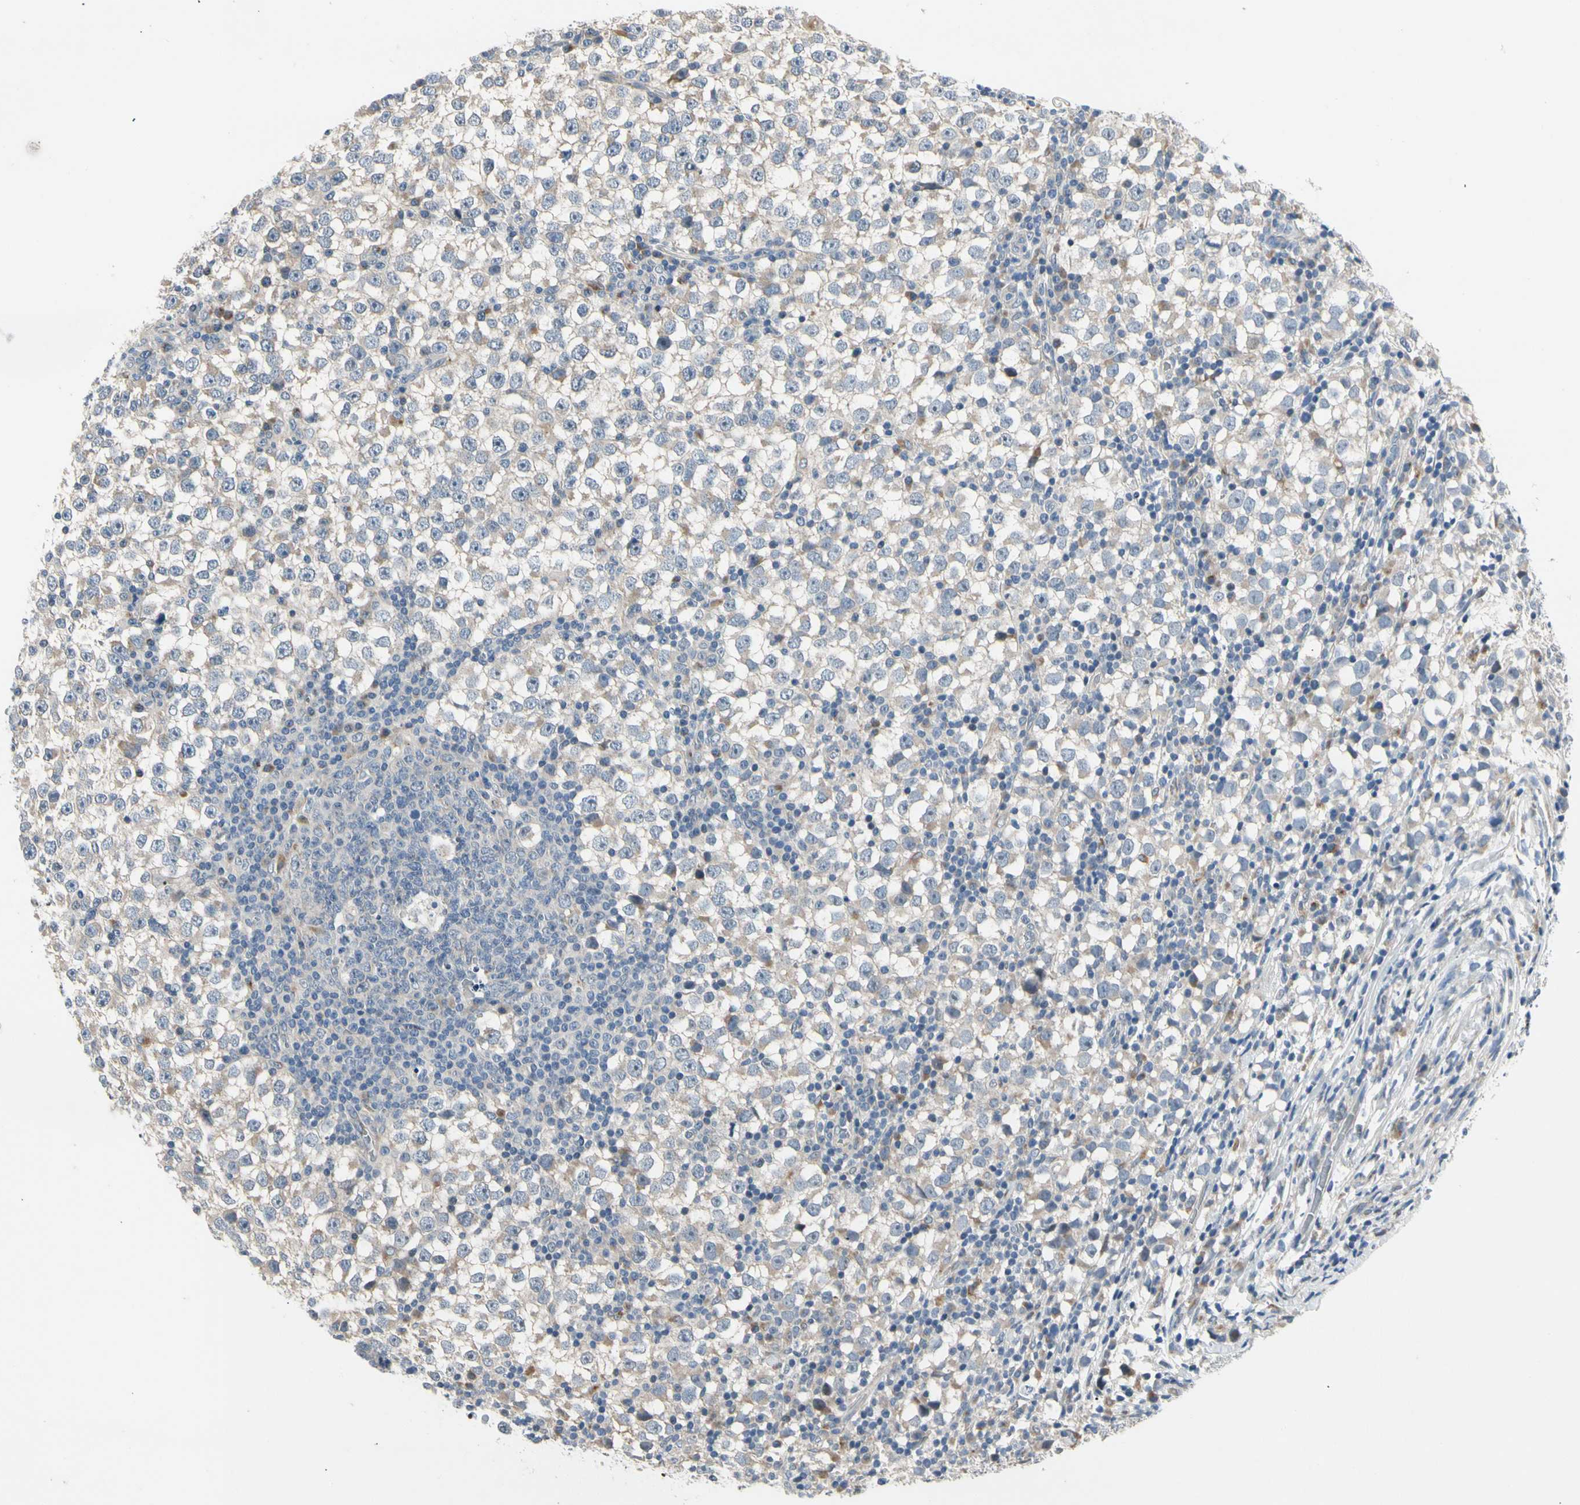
{"staining": {"intensity": "weak", "quantity": "25%-75%", "location": "cytoplasmic/membranous"}, "tissue": "testis cancer", "cell_type": "Tumor cells", "image_type": "cancer", "snomed": [{"axis": "morphology", "description": "Seminoma, NOS"}, {"axis": "topography", "description": "Testis"}], "caption": "An image showing weak cytoplasmic/membranous expression in about 25%-75% of tumor cells in testis seminoma, as visualized by brown immunohistochemical staining.", "gene": "NFASC", "patient": {"sex": "male", "age": 65}}